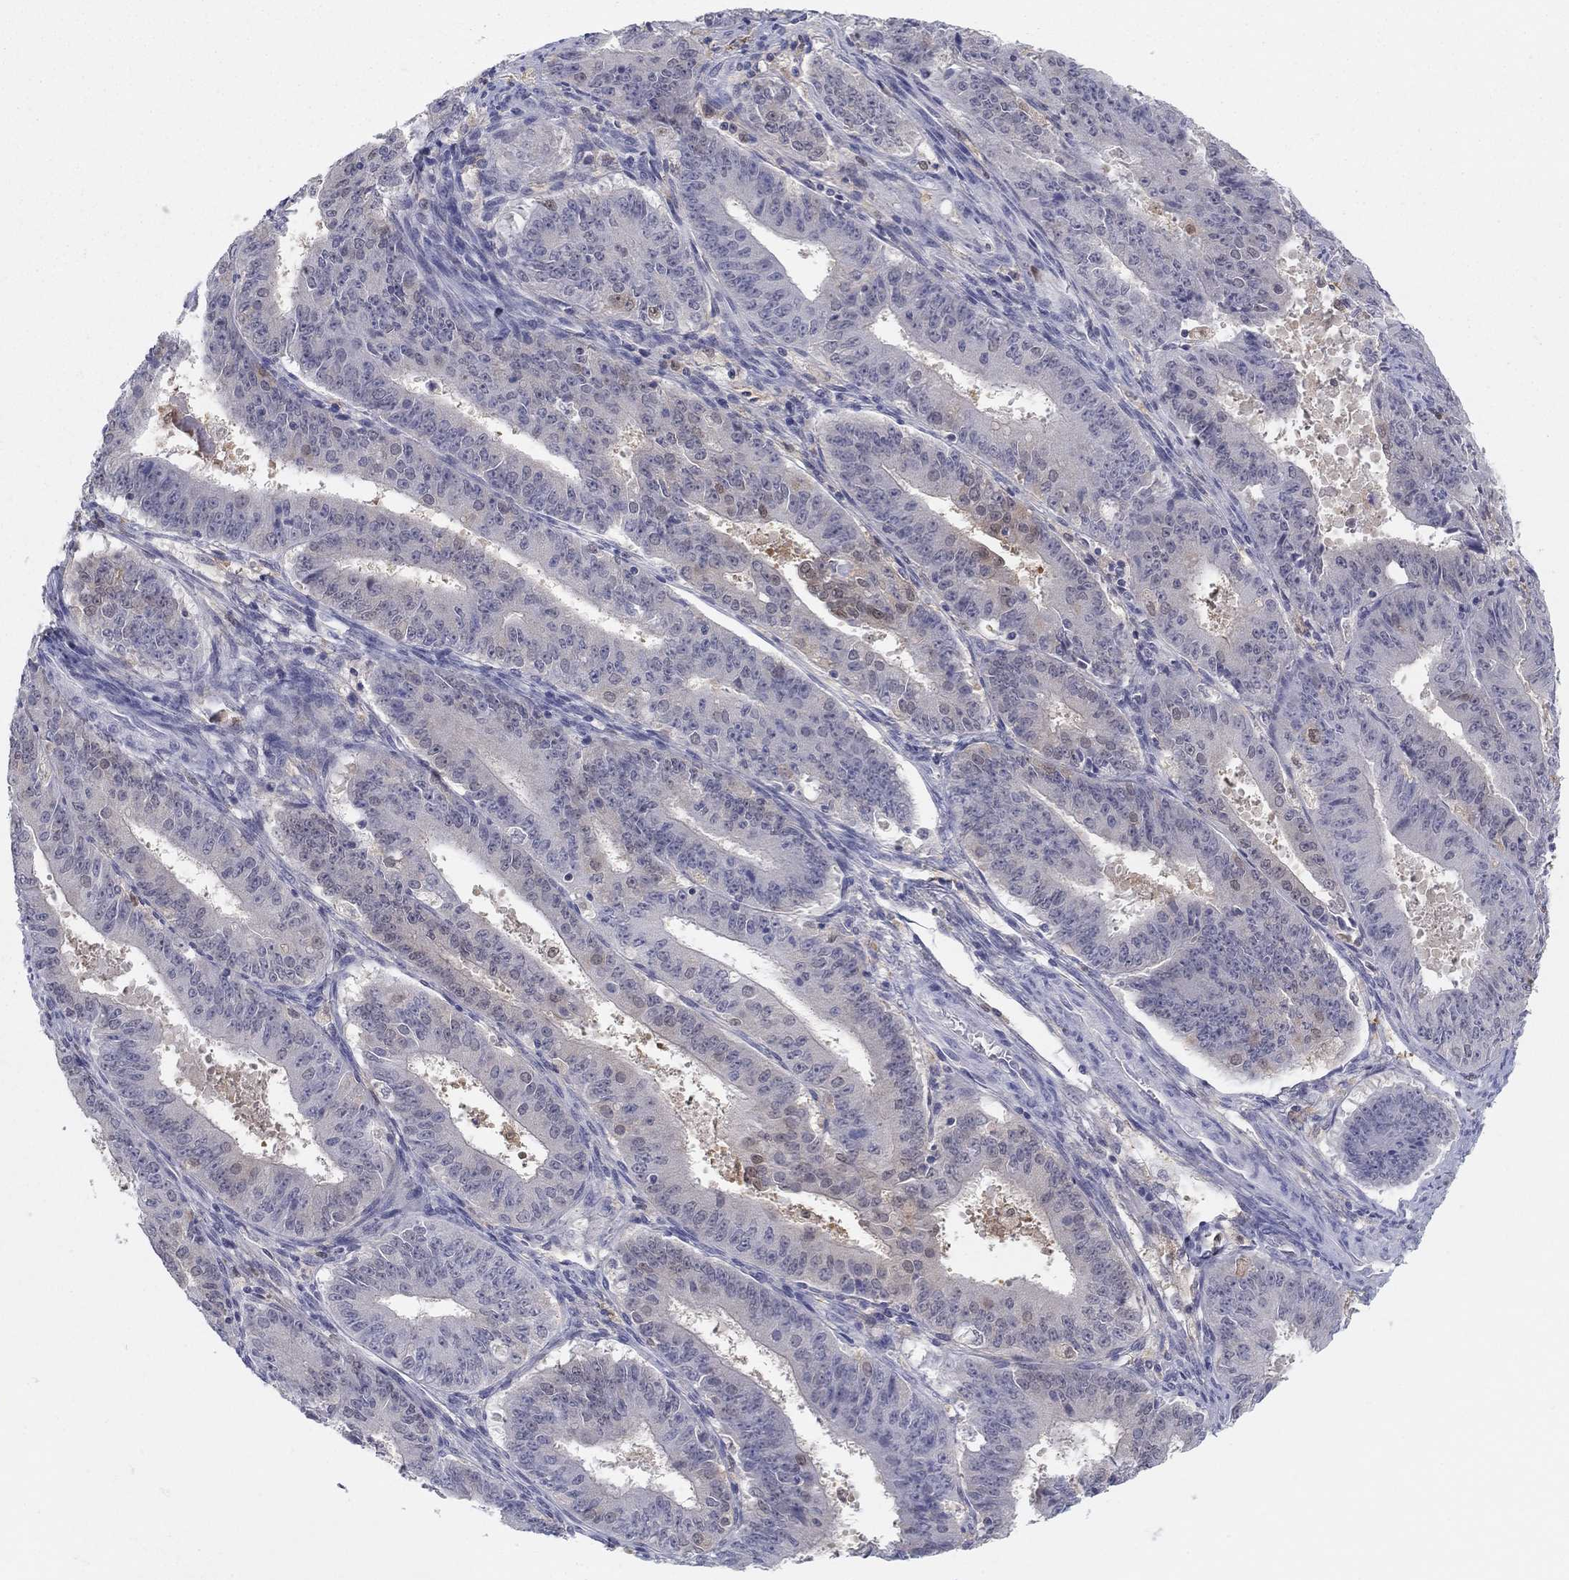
{"staining": {"intensity": "negative", "quantity": "none", "location": "none"}, "tissue": "ovarian cancer", "cell_type": "Tumor cells", "image_type": "cancer", "snomed": [{"axis": "morphology", "description": "Carcinoma, endometroid"}, {"axis": "topography", "description": "Ovary"}], "caption": "High magnification brightfield microscopy of endometroid carcinoma (ovarian) stained with DAB (3,3'-diaminobenzidine) (brown) and counterstained with hematoxylin (blue): tumor cells show no significant expression.", "gene": "PDXK", "patient": {"sex": "female", "age": 42}}